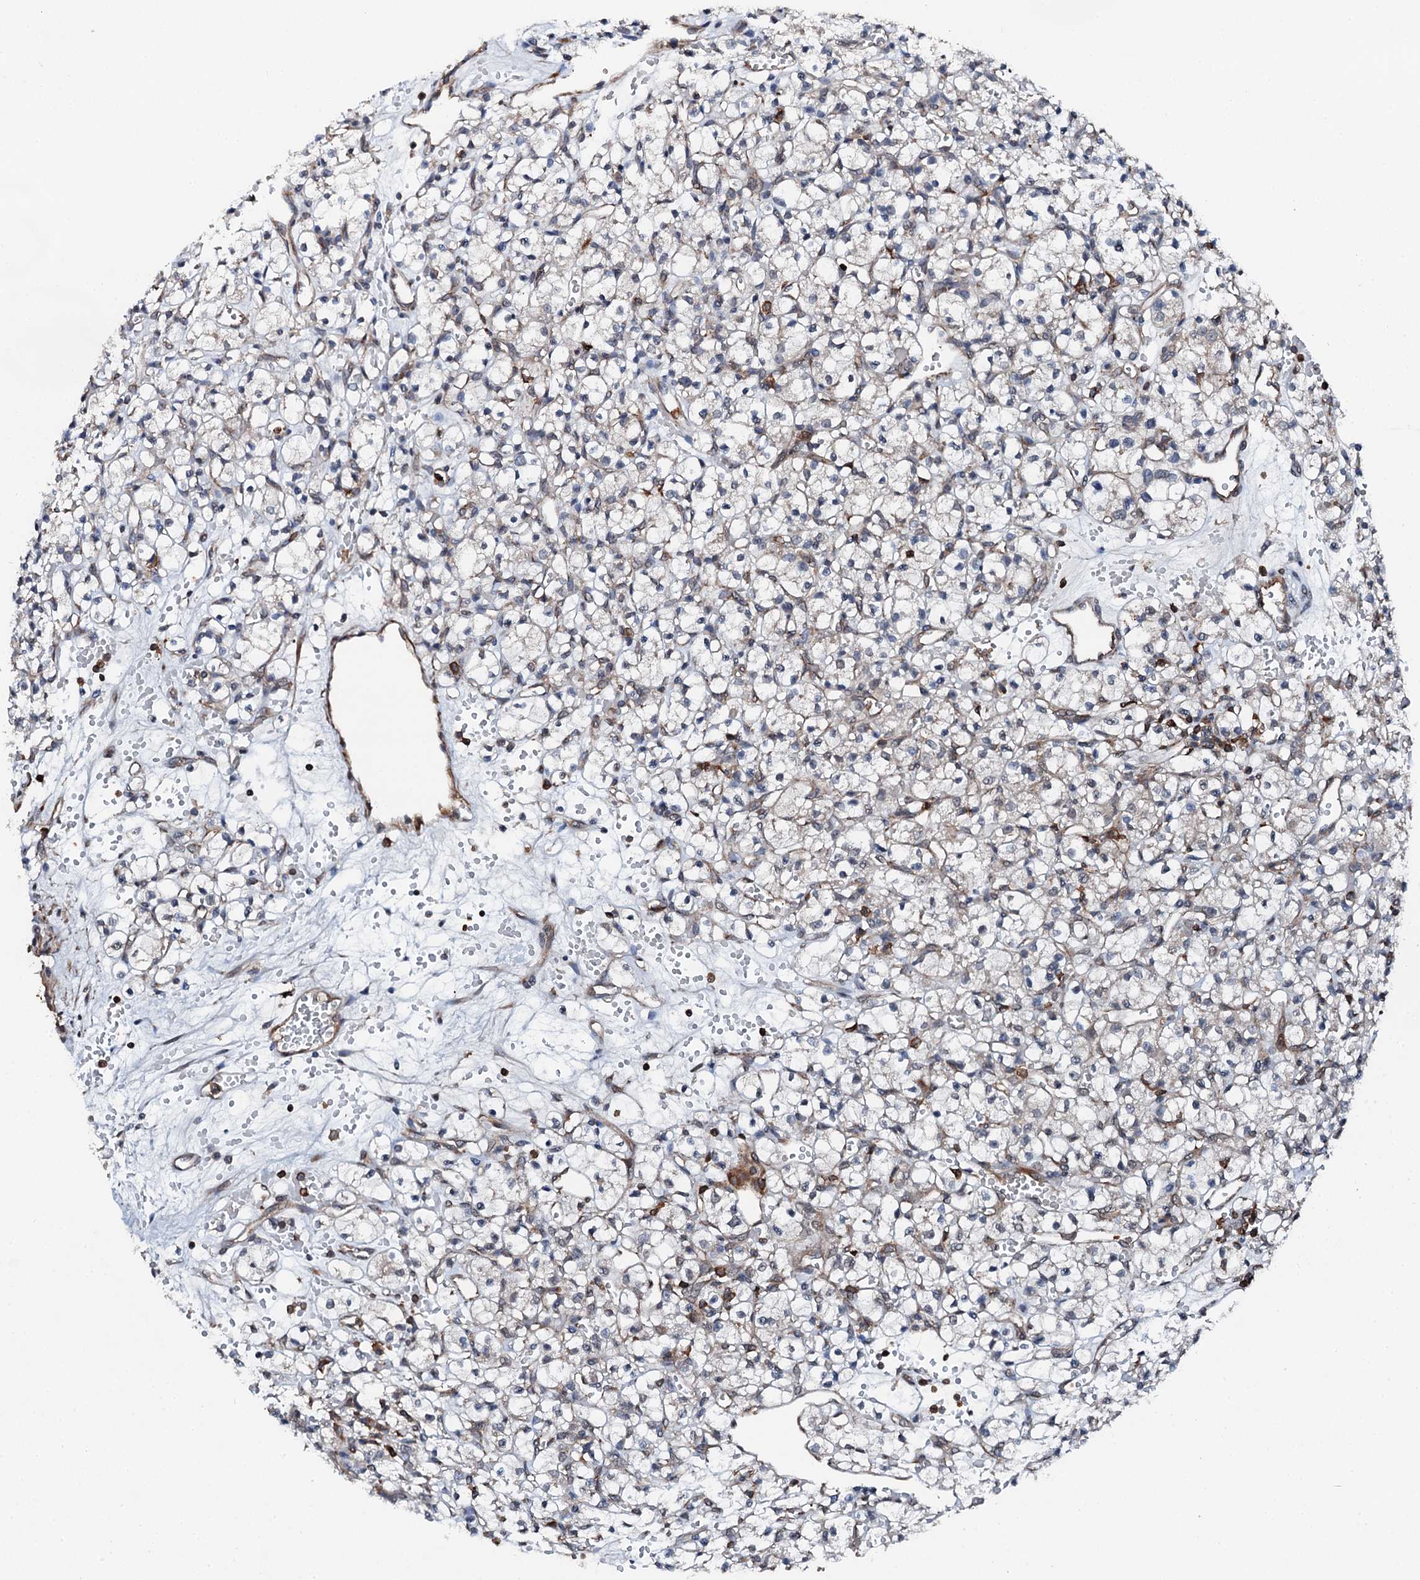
{"staining": {"intensity": "negative", "quantity": "none", "location": "none"}, "tissue": "renal cancer", "cell_type": "Tumor cells", "image_type": "cancer", "snomed": [{"axis": "morphology", "description": "Adenocarcinoma, NOS"}, {"axis": "topography", "description": "Kidney"}], "caption": "This micrograph is of renal adenocarcinoma stained with IHC to label a protein in brown with the nuclei are counter-stained blue. There is no expression in tumor cells. (Immunohistochemistry (ihc), brightfield microscopy, high magnification).", "gene": "EDC4", "patient": {"sex": "female", "age": 59}}